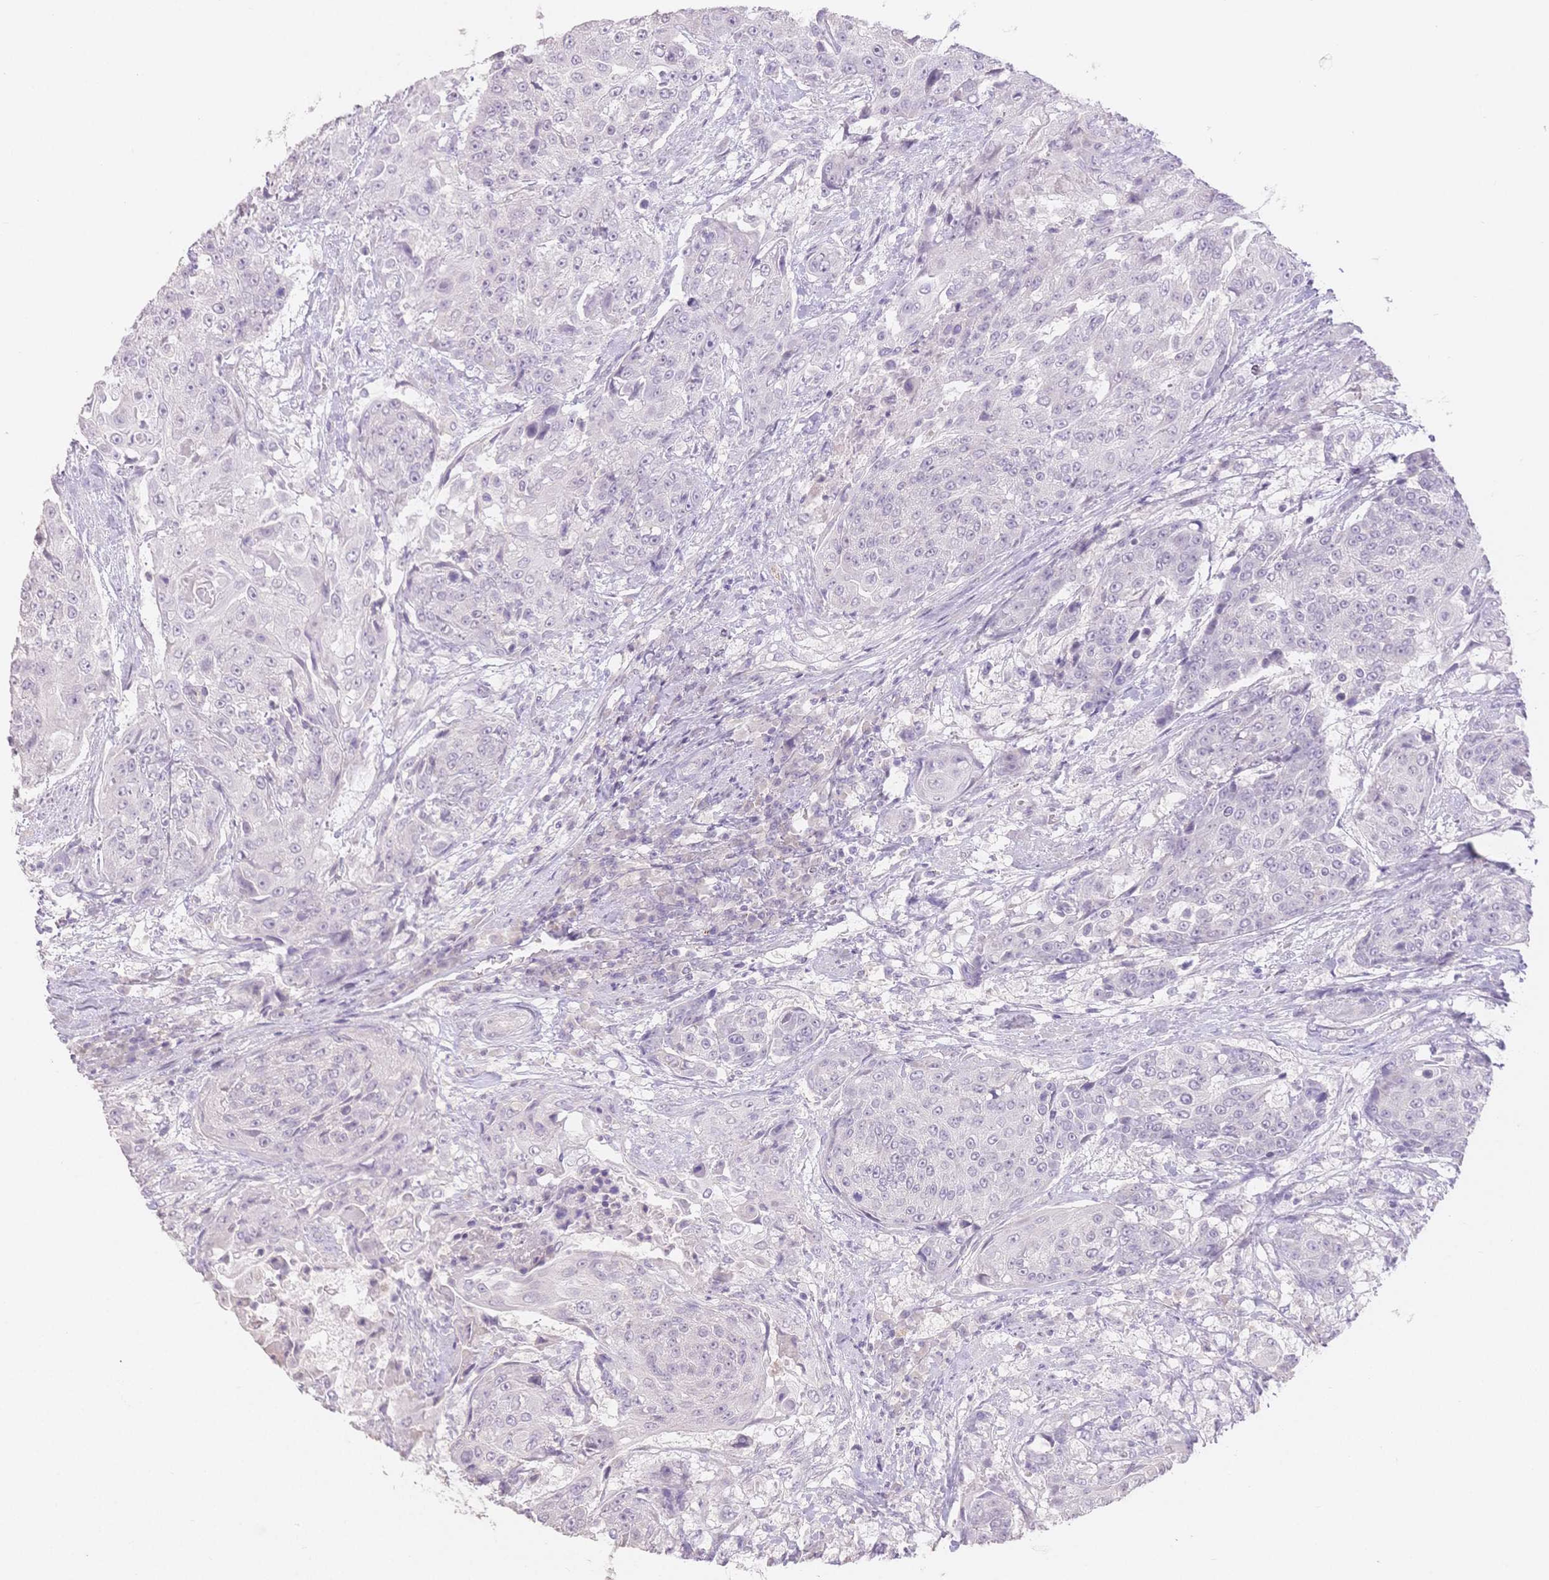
{"staining": {"intensity": "negative", "quantity": "none", "location": "none"}, "tissue": "urothelial cancer", "cell_type": "Tumor cells", "image_type": "cancer", "snomed": [{"axis": "morphology", "description": "Urothelial carcinoma, High grade"}, {"axis": "topography", "description": "Urinary bladder"}], "caption": "Human urothelial cancer stained for a protein using immunohistochemistry (IHC) shows no positivity in tumor cells.", "gene": "SUV39H2", "patient": {"sex": "female", "age": 63}}